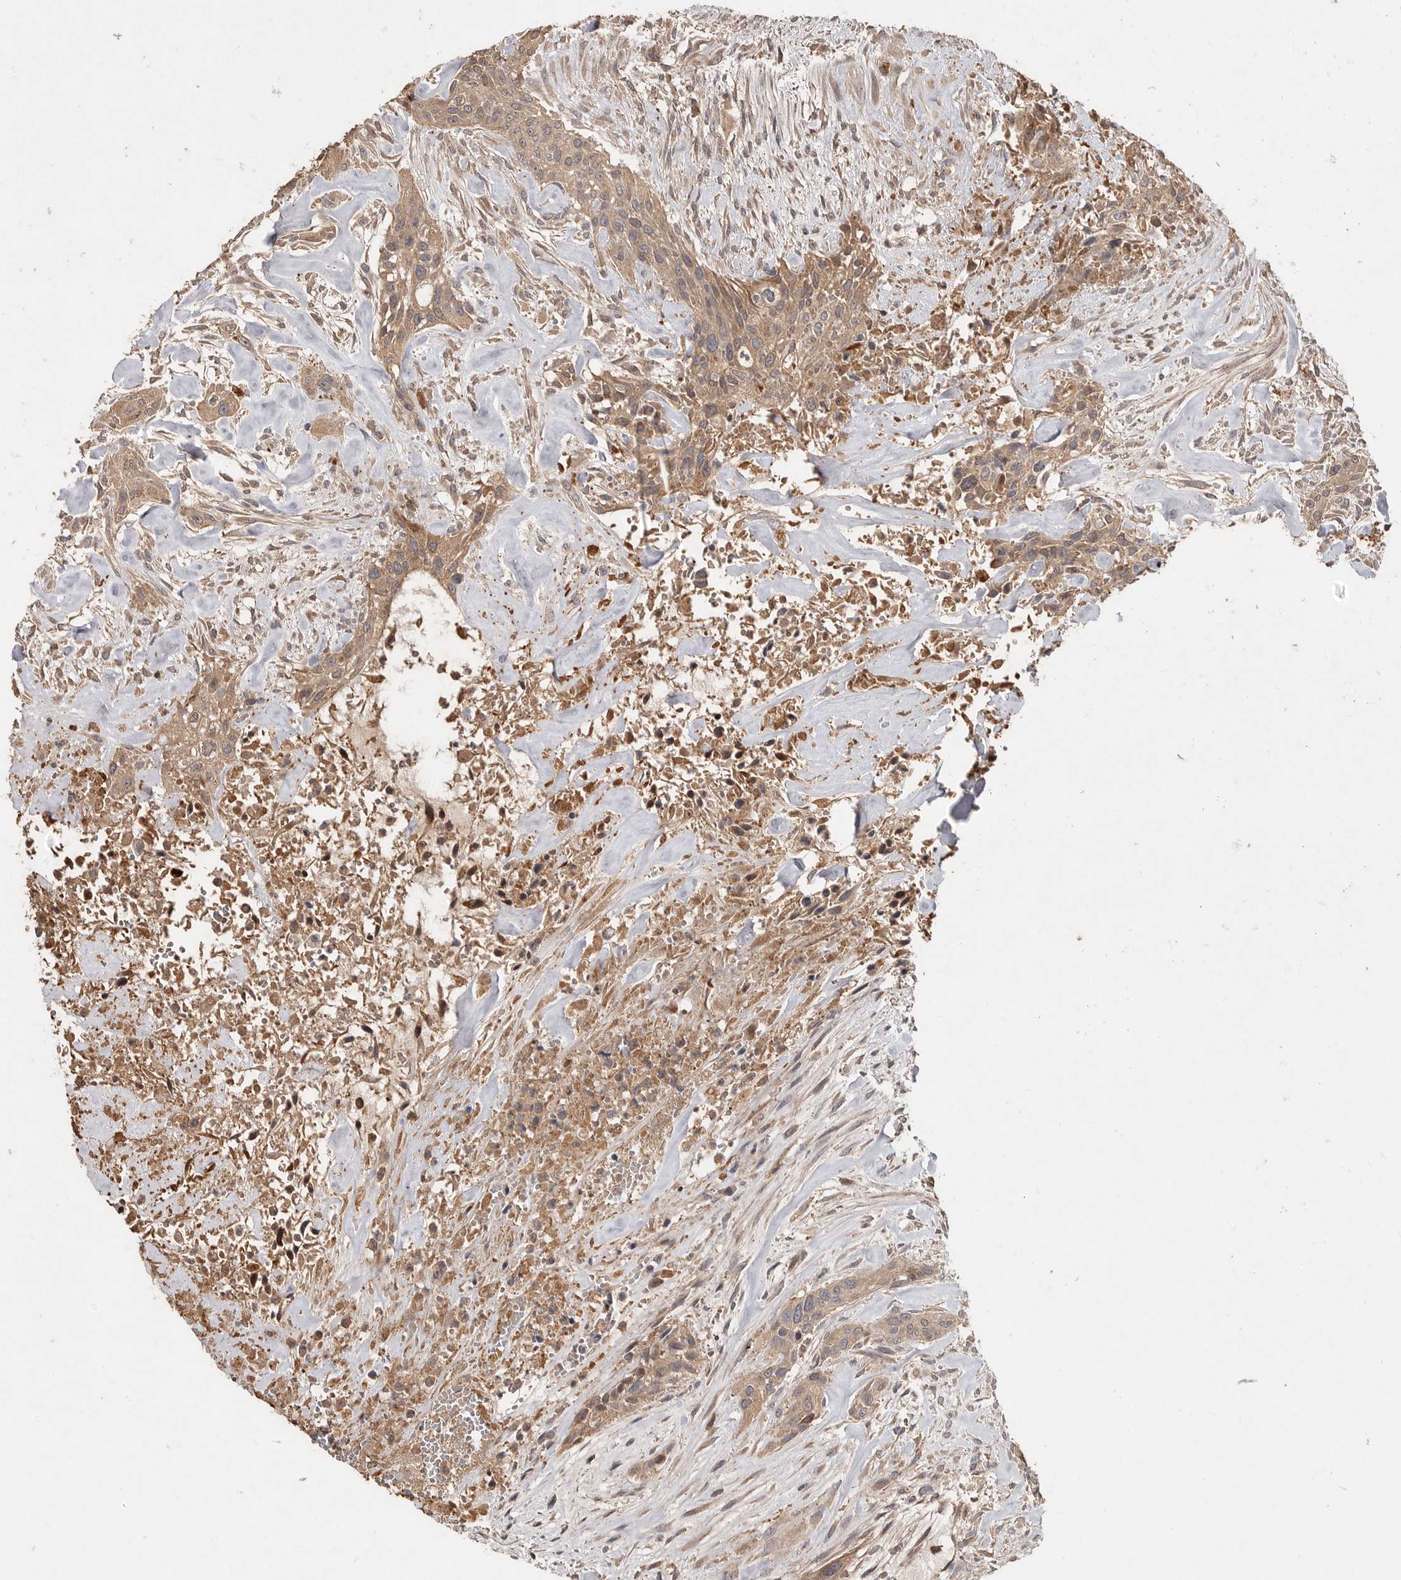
{"staining": {"intensity": "weak", "quantity": ">75%", "location": "cytoplasmic/membranous"}, "tissue": "urothelial cancer", "cell_type": "Tumor cells", "image_type": "cancer", "snomed": [{"axis": "morphology", "description": "Urothelial carcinoma, High grade"}, {"axis": "topography", "description": "Urinary bladder"}], "caption": "Urothelial cancer stained with a protein marker exhibits weak staining in tumor cells.", "gene": "VN1R4", "patient": {"sex": "male", "age": 35}}